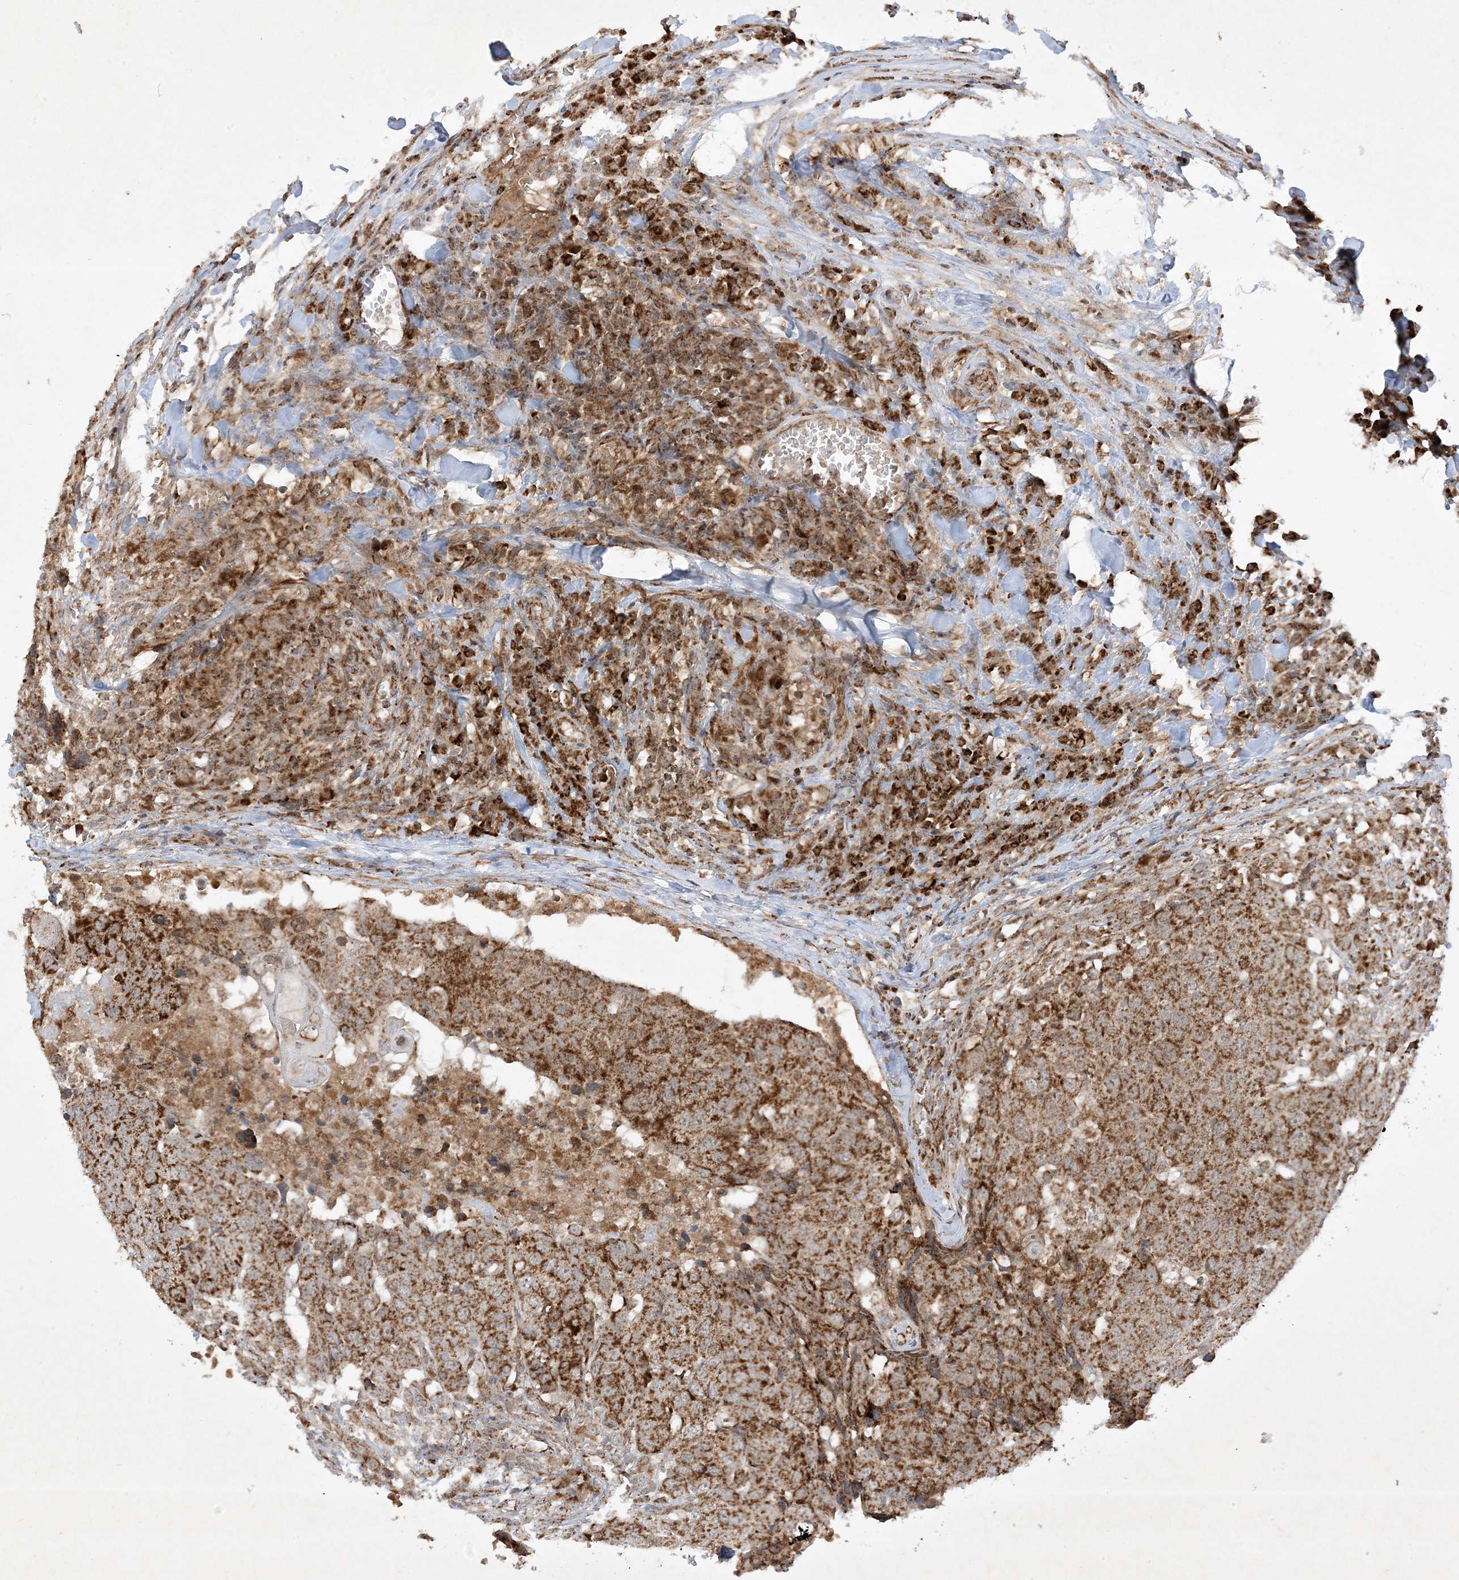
{"staining": {"intensity": "strong", "quantity": ">75%", "location": "cytoplasmic/membranous"}, "tissue": "head and neck cancer", "cell_type": "Tumor cells", "image_type": "cancer", "snomed": [{"axis": "morphology", "description": "Squamous cell carcinoma, NOS"}, {"axis": "topography", "description": "Head-Neck"}], "caption": "Head and neck cancer (squamous cell carcinoma) tissue displays strong cytoplasmic/membranous positivity in about >75% of tumor cells, visualized by immunohistochemistry.", "gene": "NDUFAF3", "patient": {"sex": "male", "age": 66}}